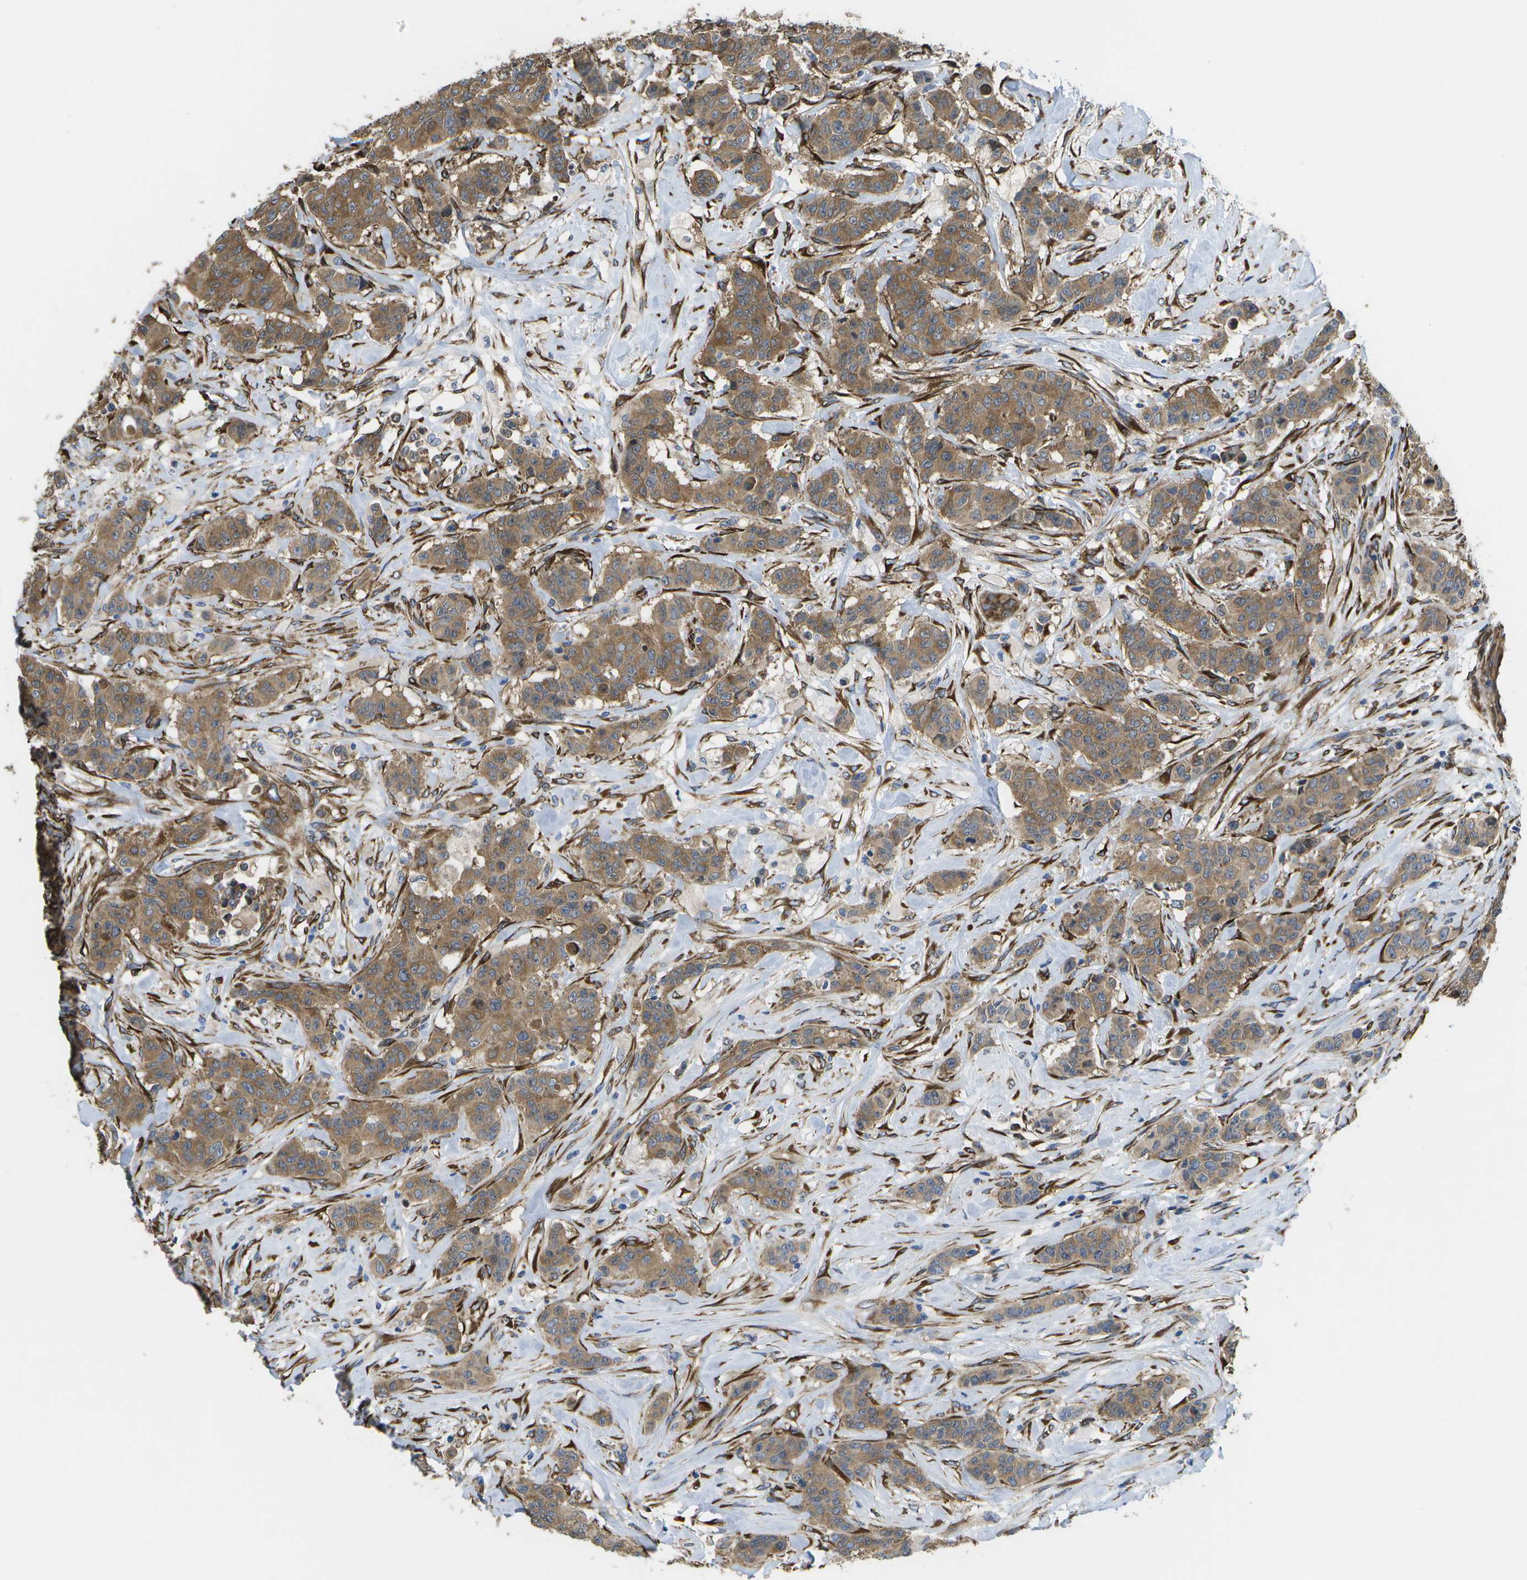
{"staining": {"intensity": "moderate", "quantity": ">75%", "location": "cytoplasmic/membranous"}, "tissue": "breast cancer", "cell_type": "Tumor cells", "image_type": "cancer", "snomed": [{"axis": "morphology", "description": "Normal tissue, NOS"}, {"axis": "morphology", "description": "Duct carcinoma"}, {"axis": "topography", "description": "Breast"}], "caption": "A brown stain shows moderate cytoplasmic/membranous staining of a protein in breast infiltrating ductal carcinoma tumor cells.", "gene": "ZDHHC17", "patient": {"sex": "female", "age": 40}}